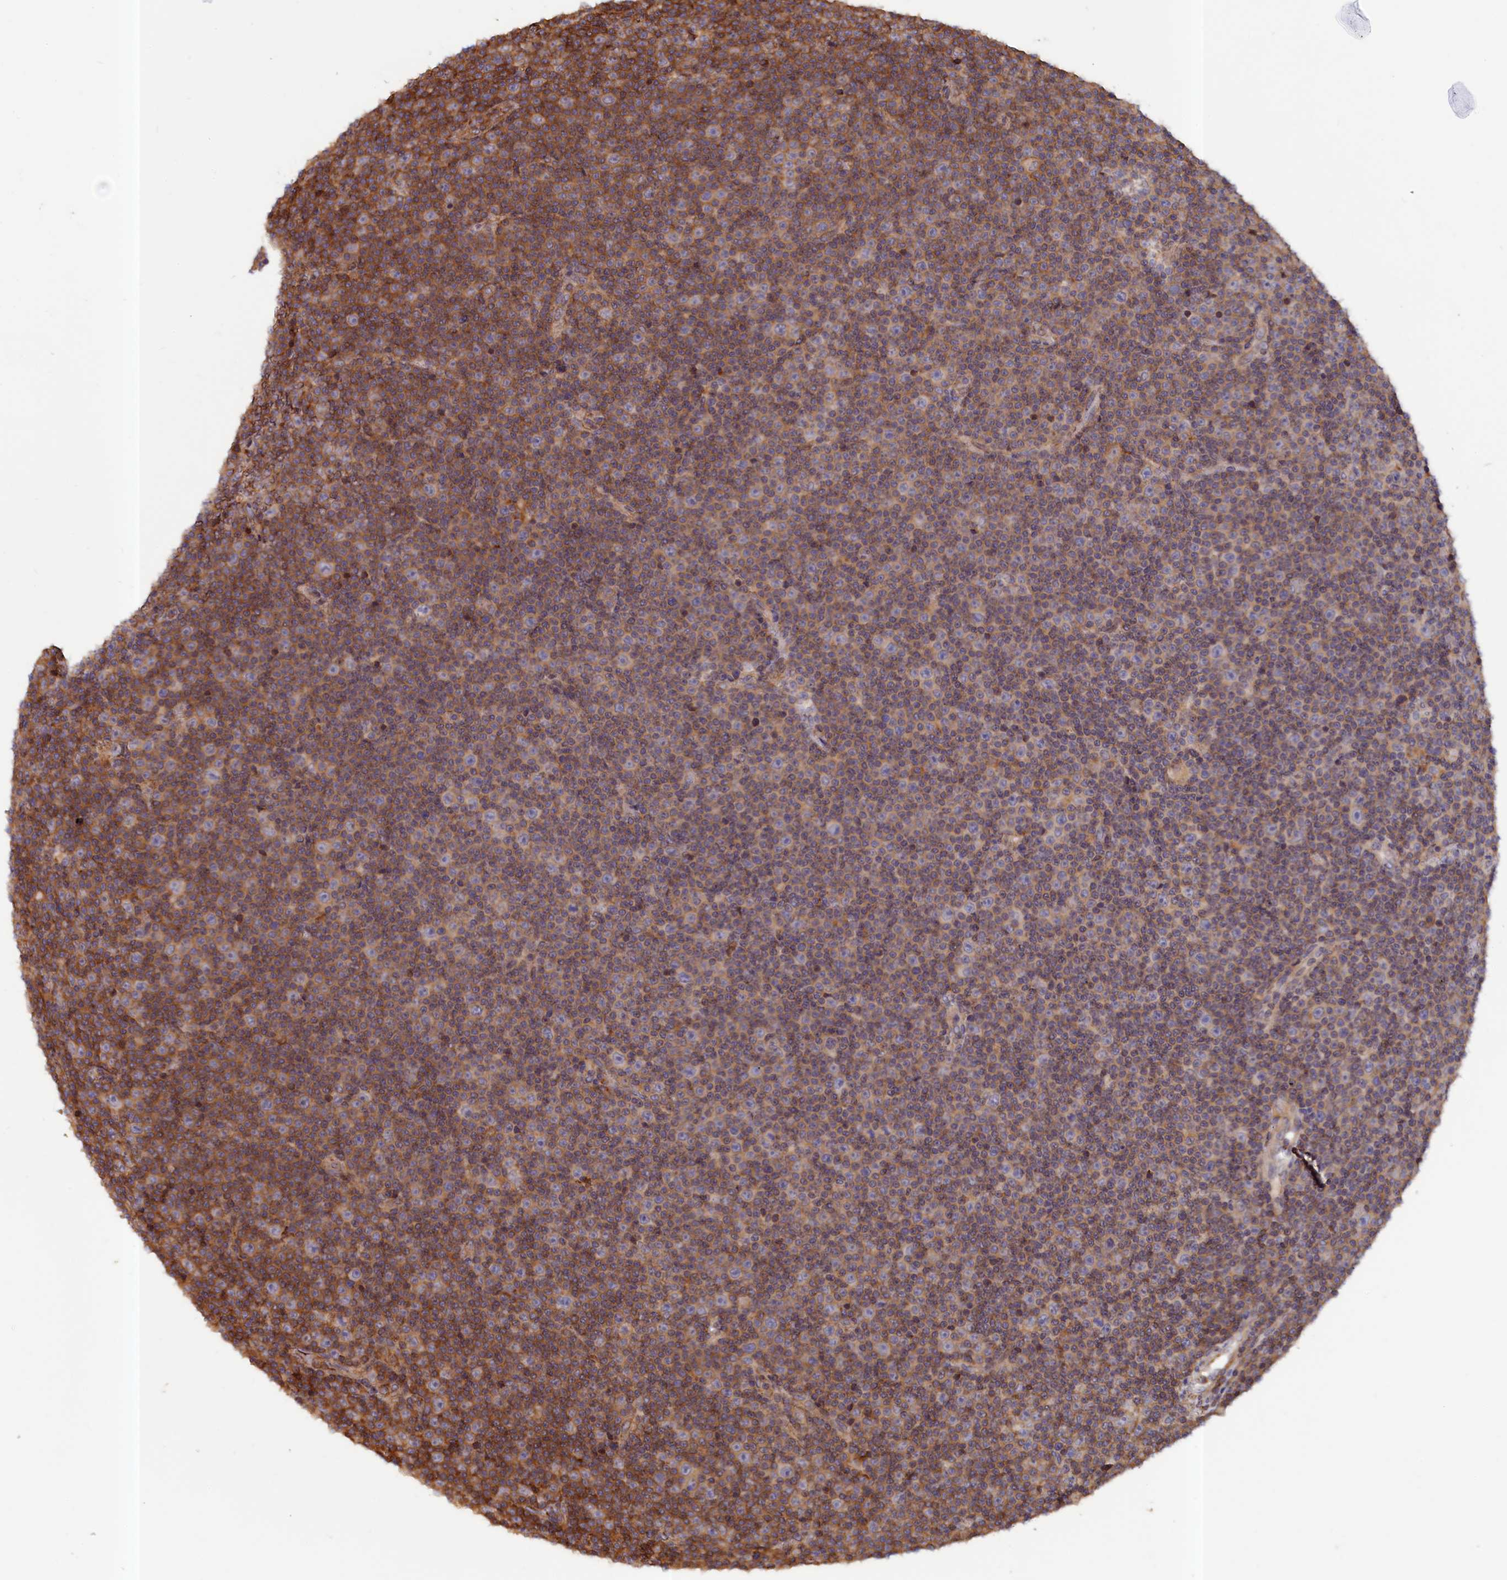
{"staining": {"intensity": "weak", "quantity": "25%-75%", "location": "cytoplasmic/membranous"}, "tissue": "lymphoma", "cell_type": "Tumor cells", "image_type": "cancer", "snomed": [{"axis": "morphology", "description": "Malignant lymphoma, non-Hodgkin's type, Low grade"}, {"axis": "topography", "description": "Lymph node"}], "caption": "Tumor cells reveal weak cytoplasmic/membranous positivity in approximately 25%-75% of cells in malignant lymphoma, non-Hodgkin's type (low-grade). The staining is performed using DAB (3,3'-diaminobenzidine) brown chromogen to label protein expression. The nuclei are counter-stained blue using hematoxylin.", "gene": "ANKRD27", "patient": {"sex": "female", "age": 67}}